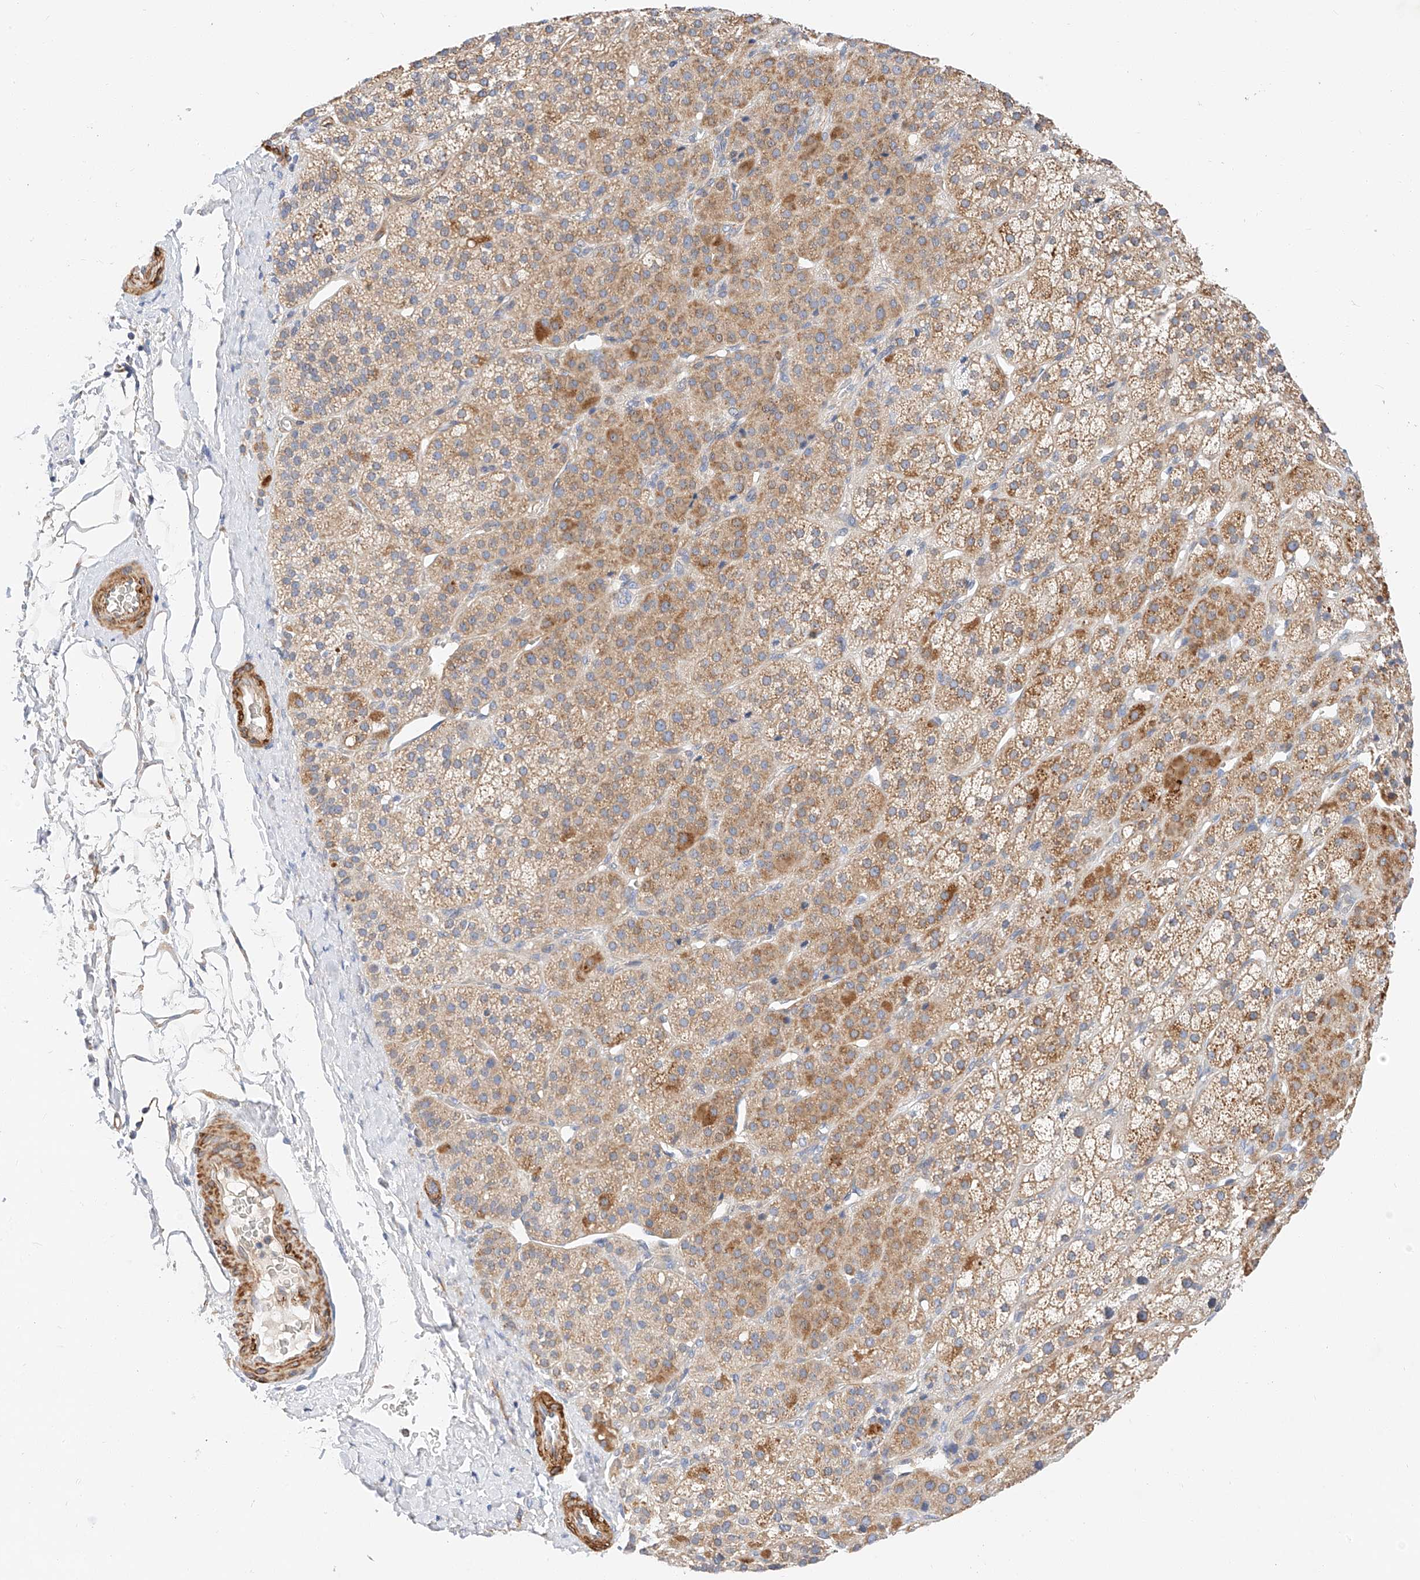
{"staining": {"intensity": "strong", "quantity": "<25%", "location": "cytoplasmic/membranous"}, "tissue": "adrenal gland", "cell_type": "Glandular cells", "image_type": "normal", "snomed": [{"axis": "morphology", "description": "Normal tissue, NOS"}, {"axis": "topography", "description": "Adrenal gland"}], "caption": "High-power microscopy captured an immunohistochemistry (IHC) histopathology image of benign adrenal gland, revealing strong cytoplasmic/membranous expression in about <25% of glandular cells. The protein of interest is shown in brown color, while the nuclei are stained blue.", "gene": "C6orf118", "patient": {"sex": "female", "age": 57}}